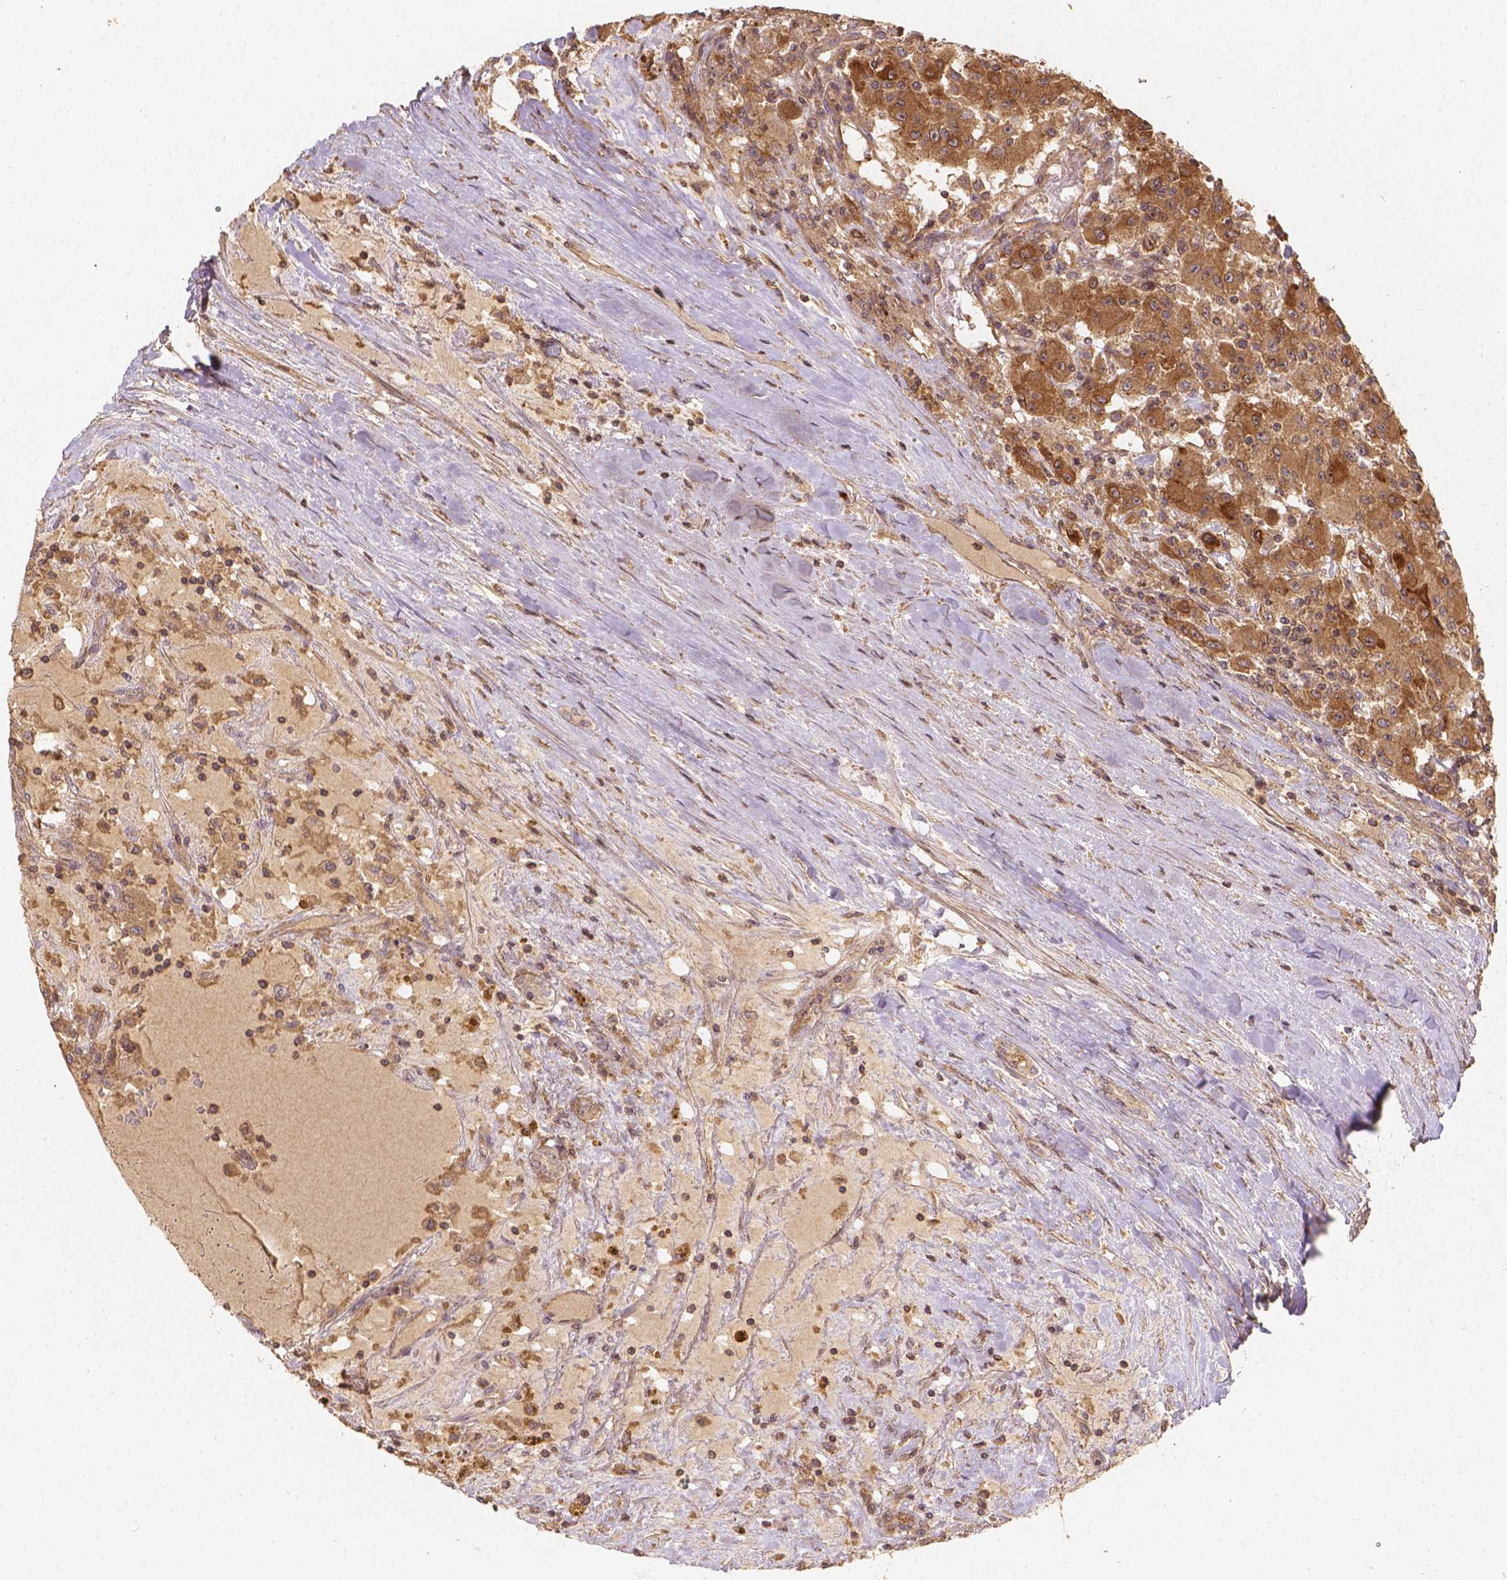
{"staining": {"intensity": "moderate", "quantity": ">75%", "location": "cytoplasmic/membranous"}, "tissue": "renal cancer", "cell_type": "Tumor cells", "image_type": "cancer", "snomed": [{"axis": "morphology", "description": "Adenocarcinoma, NOS"}, {"axis": "topography", "description": "Kidney"}], "caption": "An image showing moderate cytoplasmic/membranous staining in about >75% of tumor cells in renal cancer (adenocarcinoma), as visualized by brown immunohistochemical staining.", "gene": "XPR1", "patient": {"sex": "female", "age": 67}}